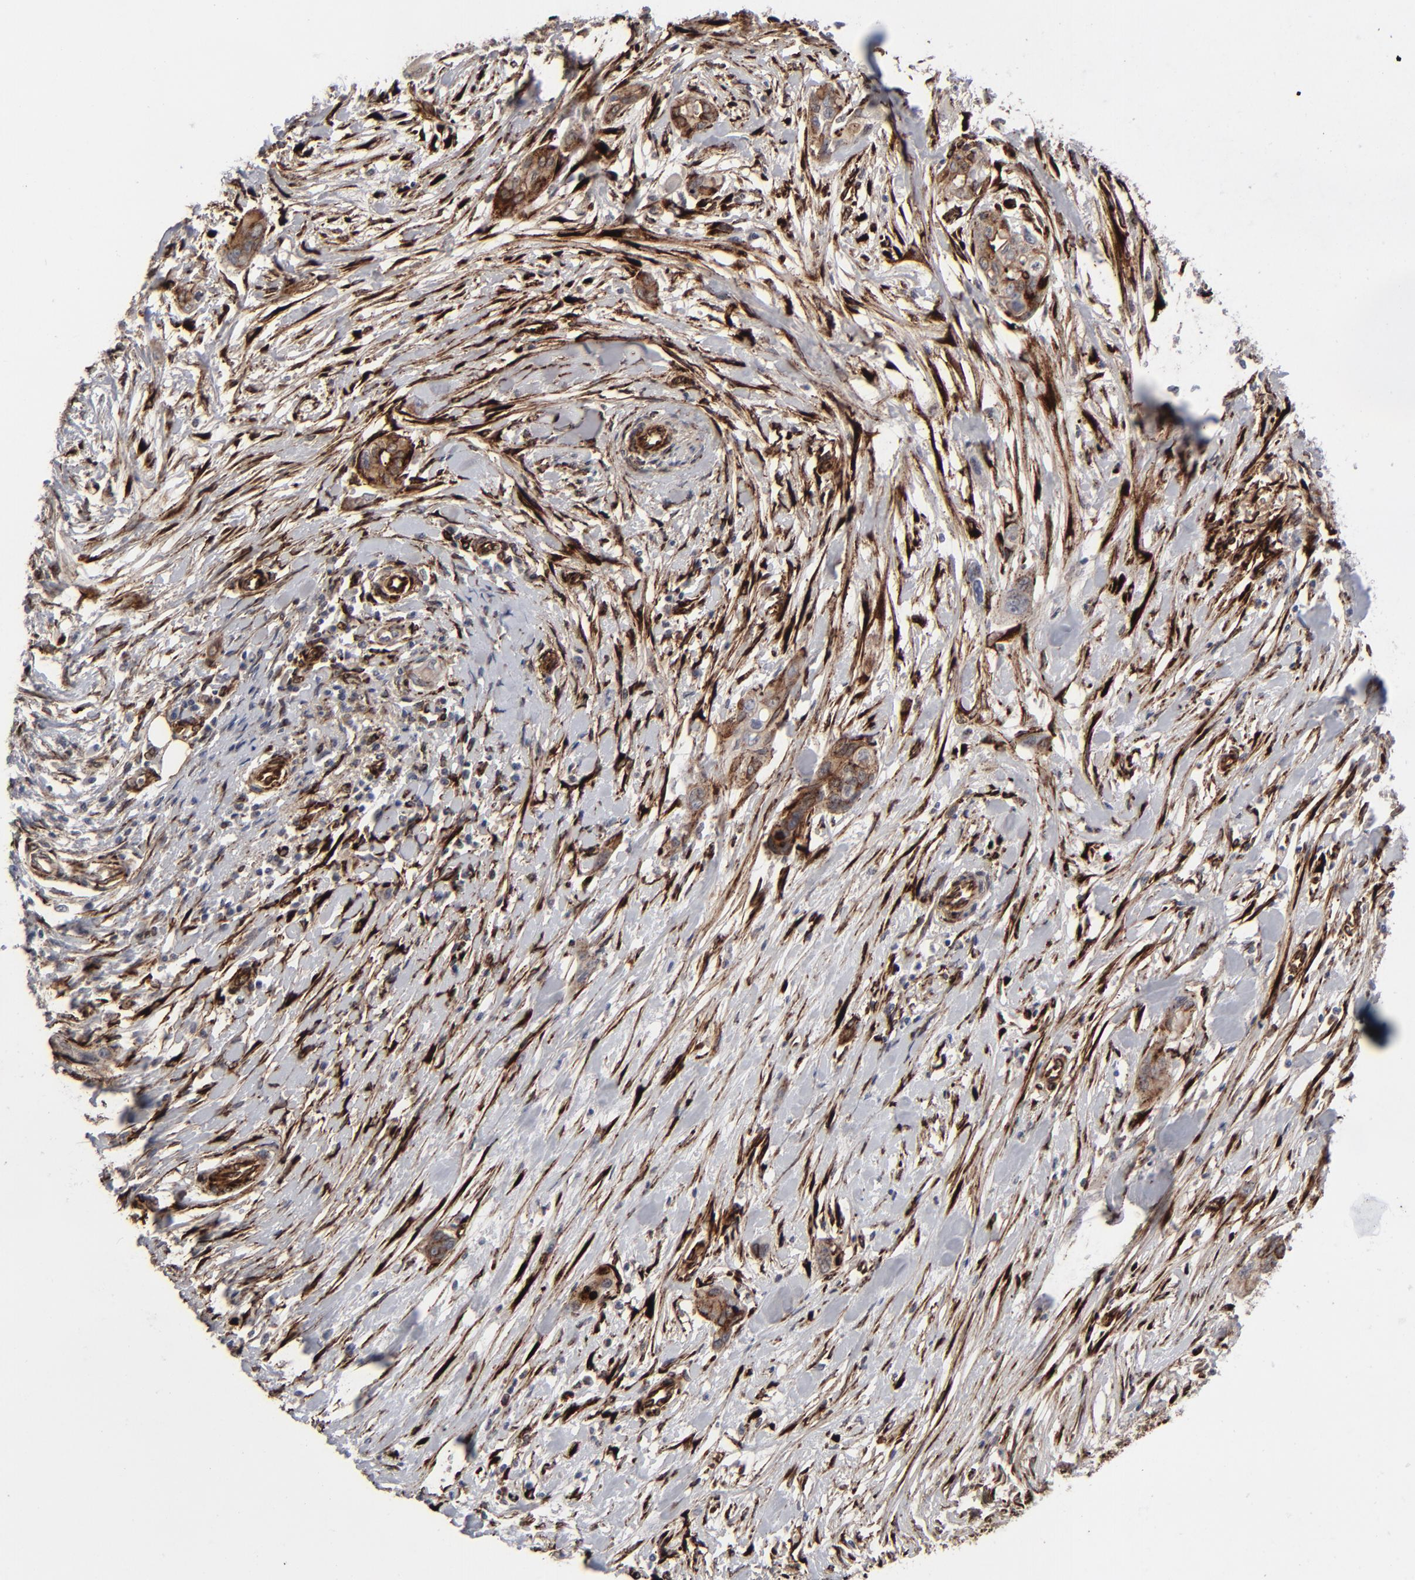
{"staining": {"intensity": "negative", "quantity": "none", "location": "none"}, "tissue": "pancreatic cancer", "cell_type": "Tumor cells", "image_type": "cancer", "snomed": [{"axis": "morphology", "description": "Adenocarcinoma, NOS"}, {"axis": "topography", "description": "Pancreas"}], "caption": "A high-resolution histopathology image shows immunohistochemistry (IHC) staining of adenocarcinoma (pancreatic), which exhibits no significant expression in tumor cells.", "gene": "SPARC", "patient": {"sex": "female", "age": 60}}